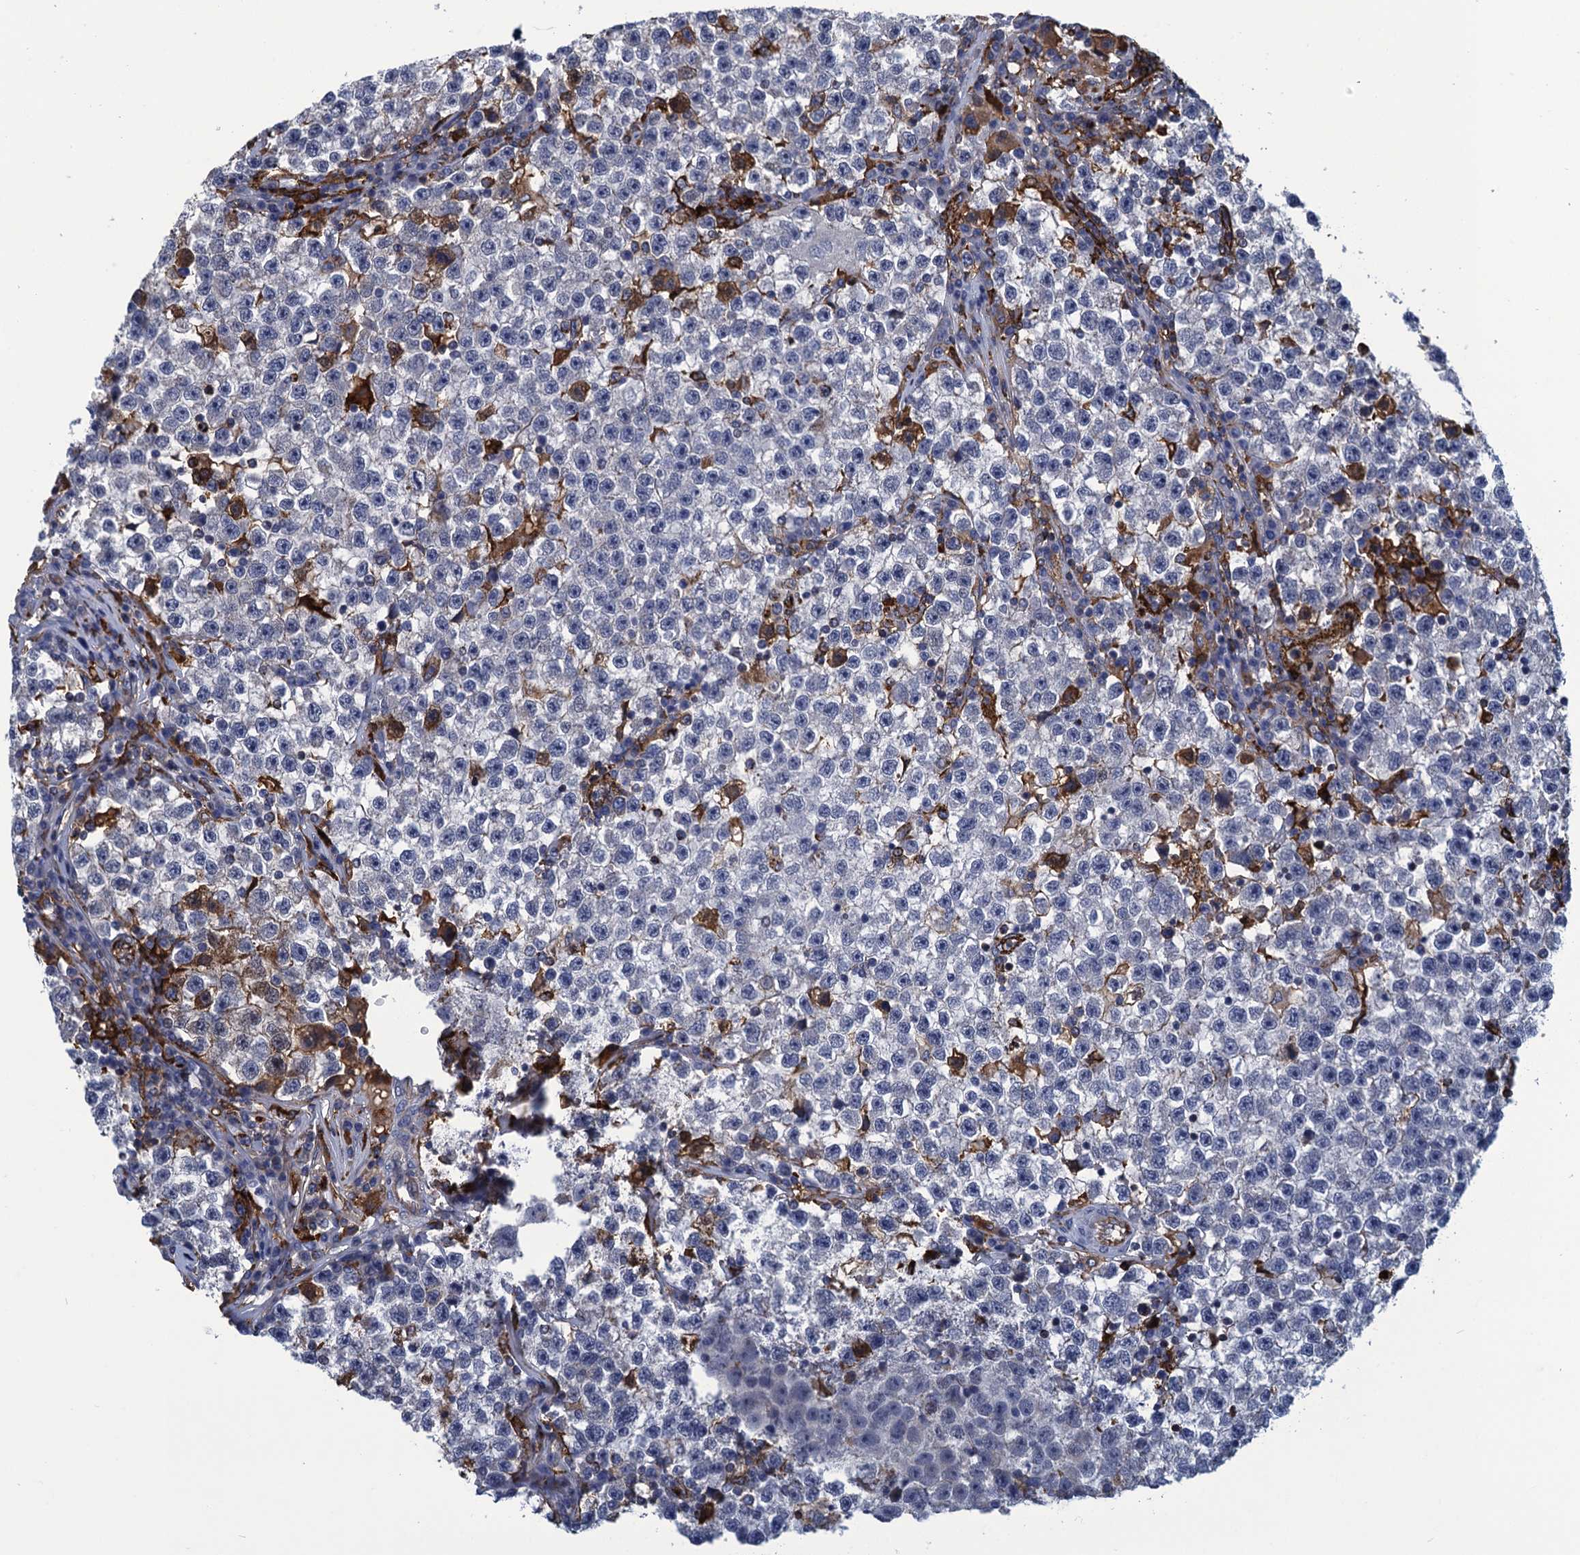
{"staining": {"intensity": "negative", "quantity": "none", "location": "none"}, "tissue": "testis cancer", "cell_type": "Tumor cells", "image_type": "cancer", "snomed": [{"axis": "morphology", "description": "Seminoma, NOS"}, {"axis": "topography", "description": "Testis"}], "caption": "DAB (3,3'-diaminobenzidine) immunohistochemical staining of human seminoma (testis) exhibits no significant staining in tumor cells.", "gene": "DNHD1", "patient": {"sex": "male", "age": 22}}